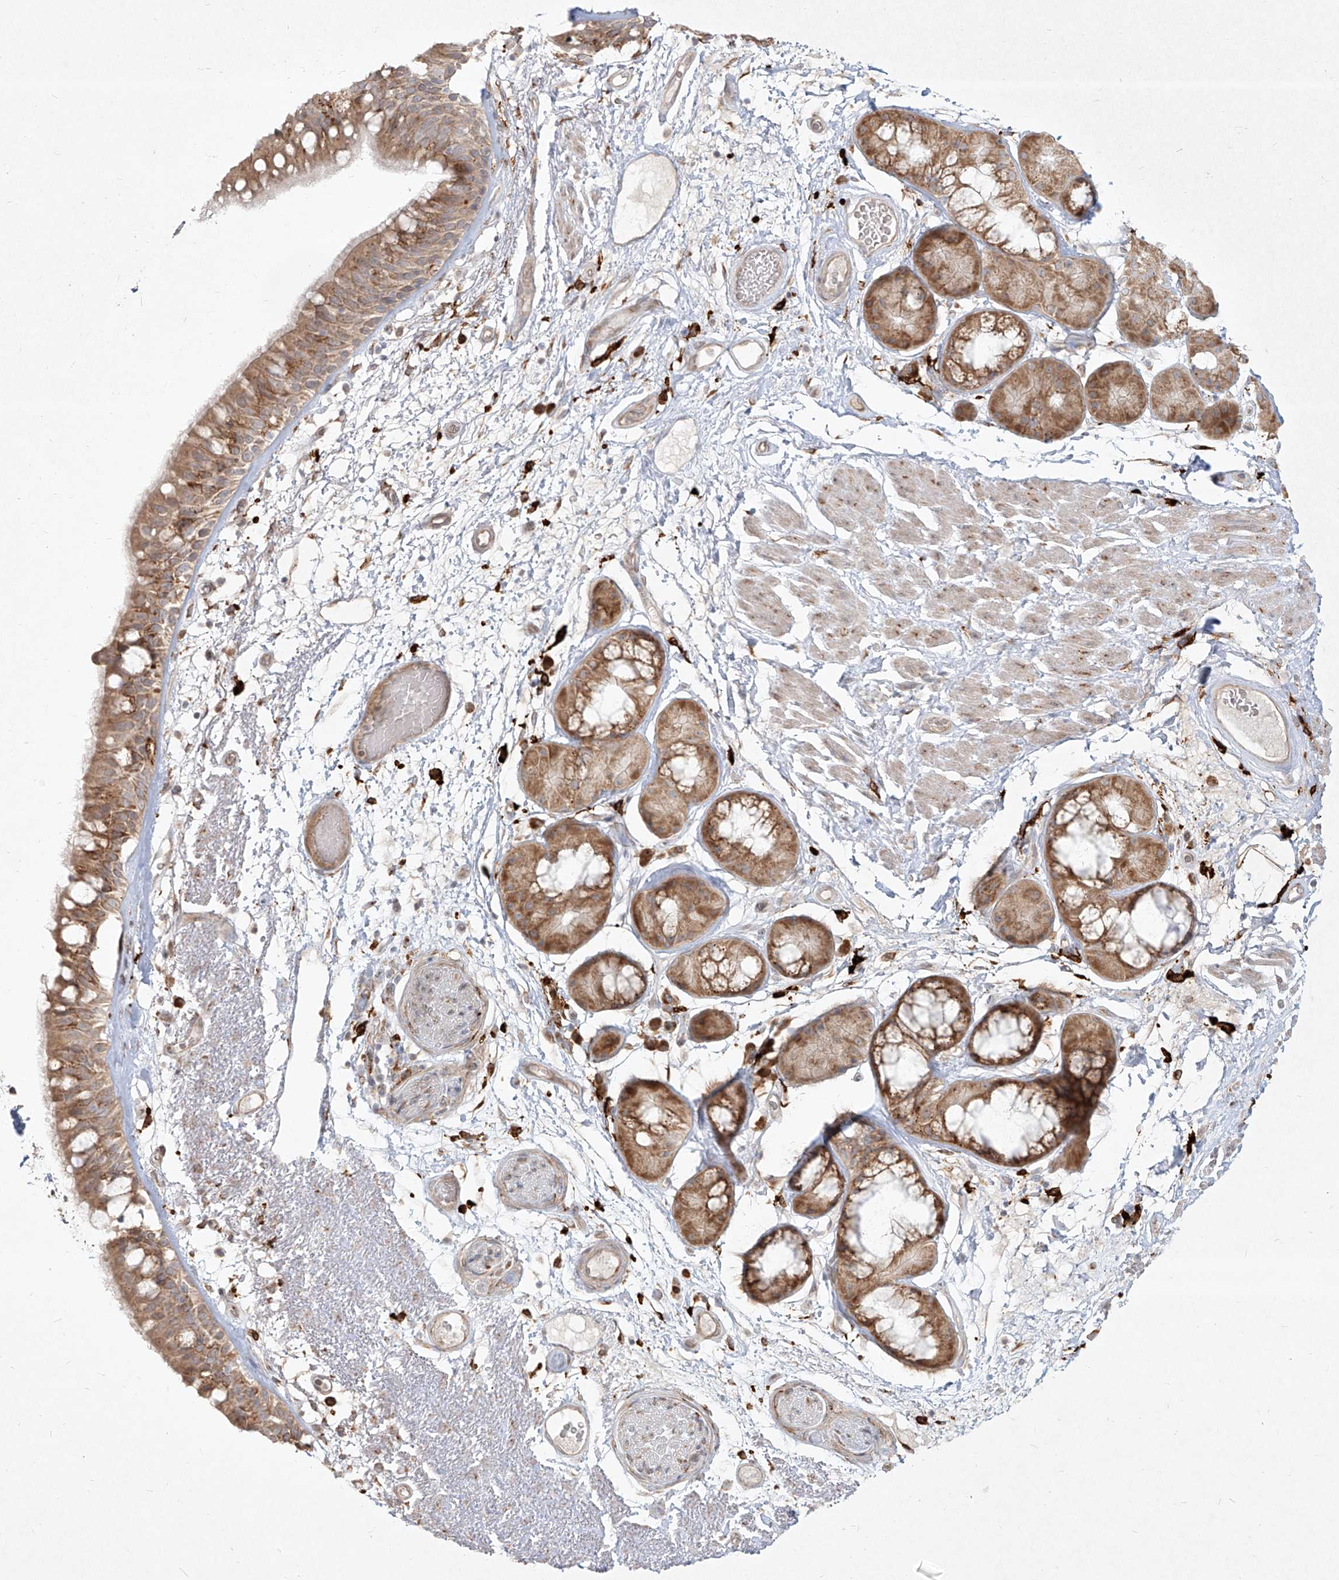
{"staining": {"intensity": "moderate", "quantity": ">75%", "location": "cytoplasmic/membranous"}, "tissue": "bronchus", "cell_type": "Respiratory epithelial cells", "image_type": "normal", "snomed": [{"axis": "morphology", "description": "Normal tissue, NOS"}, {"axis": "morphology", "description": "Squamous cell carcinoma, NOS"}, {"axis": "topography", "description": "Lymph node"}, {"axis": "topography", "description": "Bronchus"}, {"axis": "topography", "description": "Lung"}], "caption": "This micrograph exhibits normal bronchus stained with IHC to label a protein in brown. The cytoplasmic/membranous of respiratory epithelial cells show moderate positivity for the protein. Nuclei are counter-stained blue.", "gene": "CD209", "patient": {"sex": "male", "age": 66}}